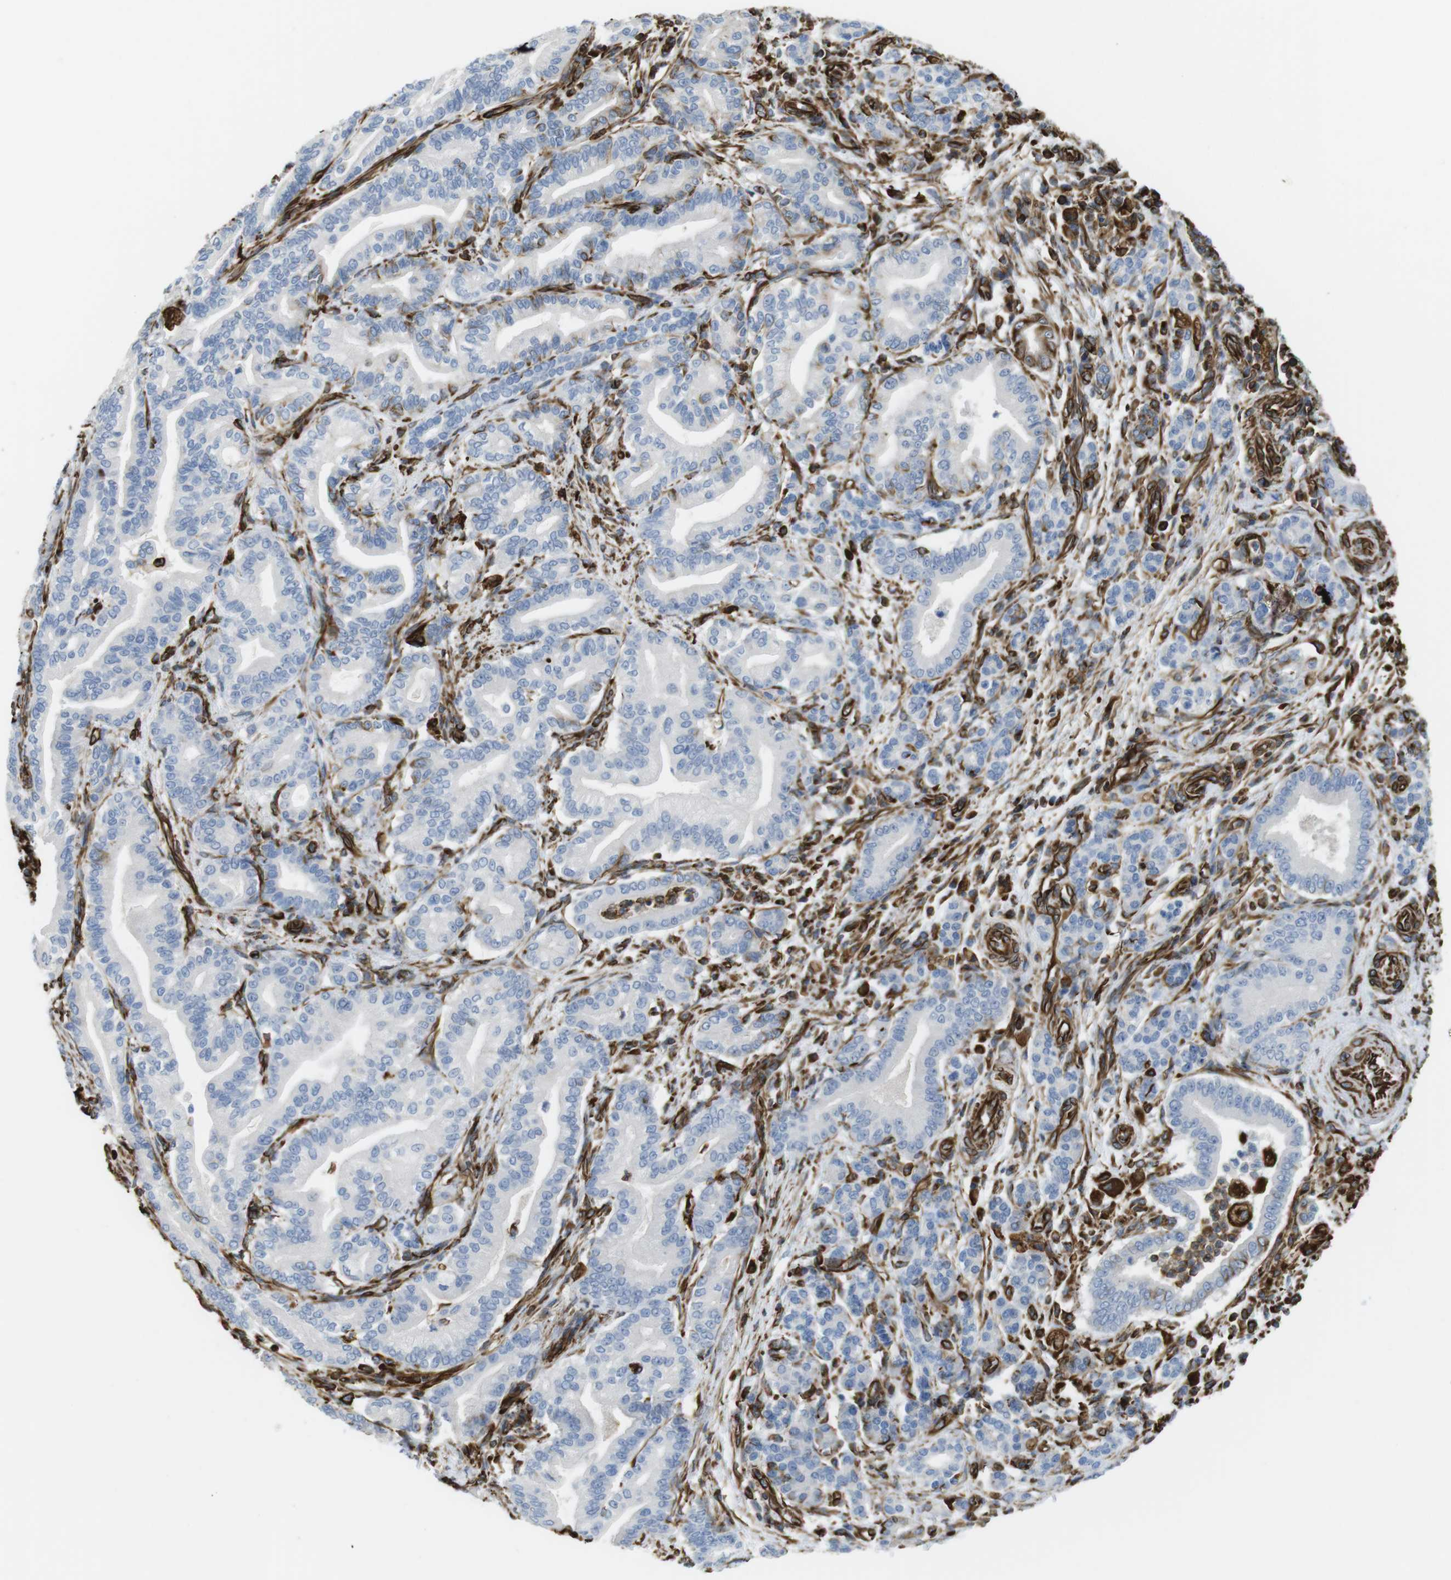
{"staining": {"intensity": "negative", "quantity": "none", "location": "none"}, "tissue": "pancreatic cancer", "cell_type": "Tumor cells", "image_type": "cancer", "snomed": [{"axis": "morphology", "description": "Normal tissue, NOS"}, {"axis": "morphology", "description": "Adenocarcinoma, NOS"}, {"axis": "topography", "description": "Pancreas"}], "caption": "The immunohistochemistry (IHC) photomicrograph has no significant staining in tumor cells of pancreatic cancer (adenocarcinoma) tissue.", "gene": "RALGPS1", "patient": {"sex": "male", "age": 63}}